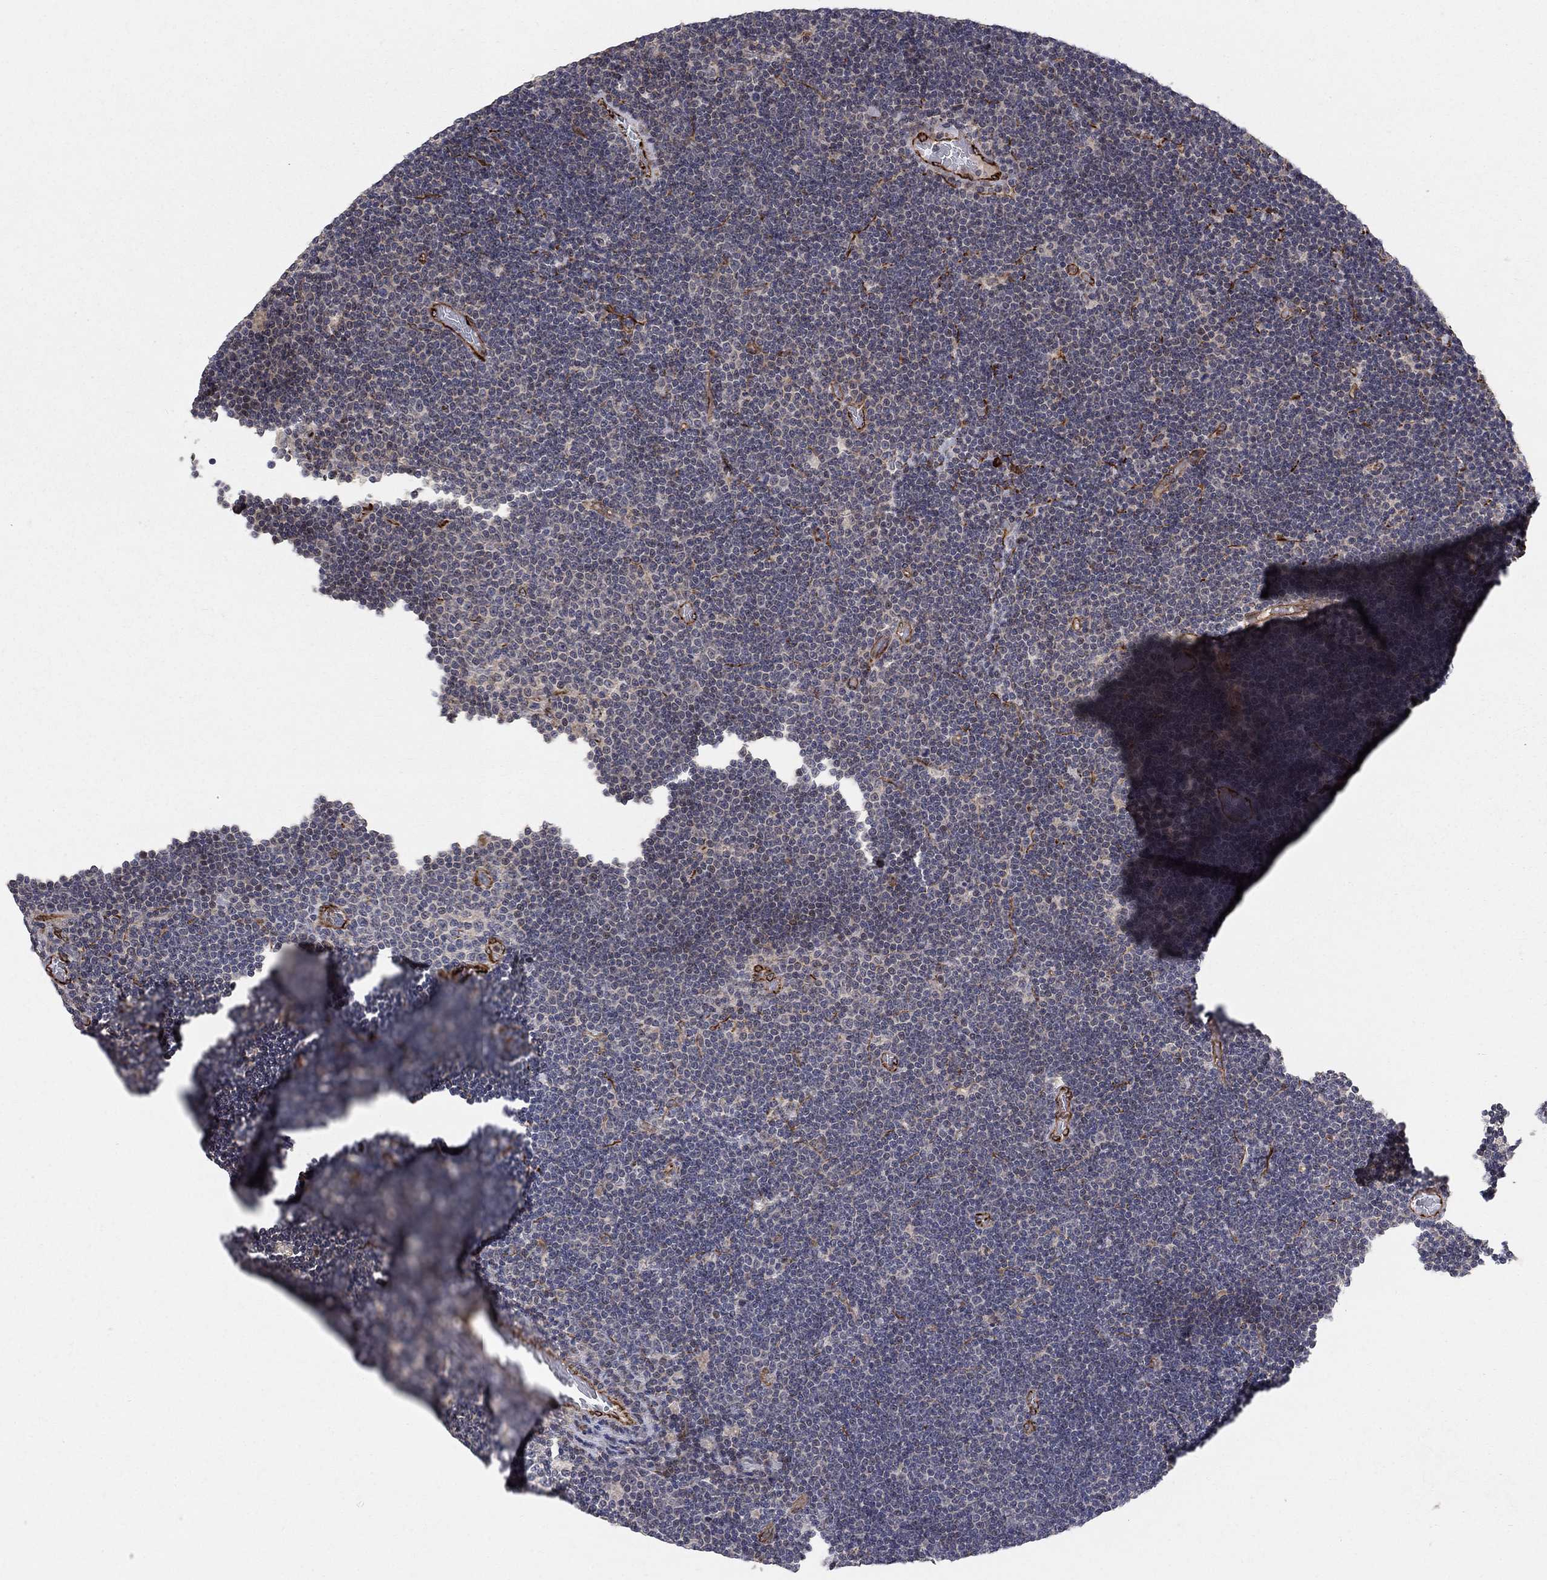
{"staining": {"intensity": "negative", "quantity": "none", "location": "none"}, "tissue": "lymphoma", "cell_type": "Tumor cells", "image_type": "cancer", "snomed": [{"axis": "morphology", "description": "Malignant lymphoma, non-Hodgkin's type, Low grade"}, {"axis": "topography", "description": "Brain"}], "caption": "Immunohistochemical staining of malignant lymphoma, non-Hodgkin's type (low-grade) reveals no significant staining in tumor cells.", "gene": "MSRA", "patient": {"sex": "female", "age": 66}}